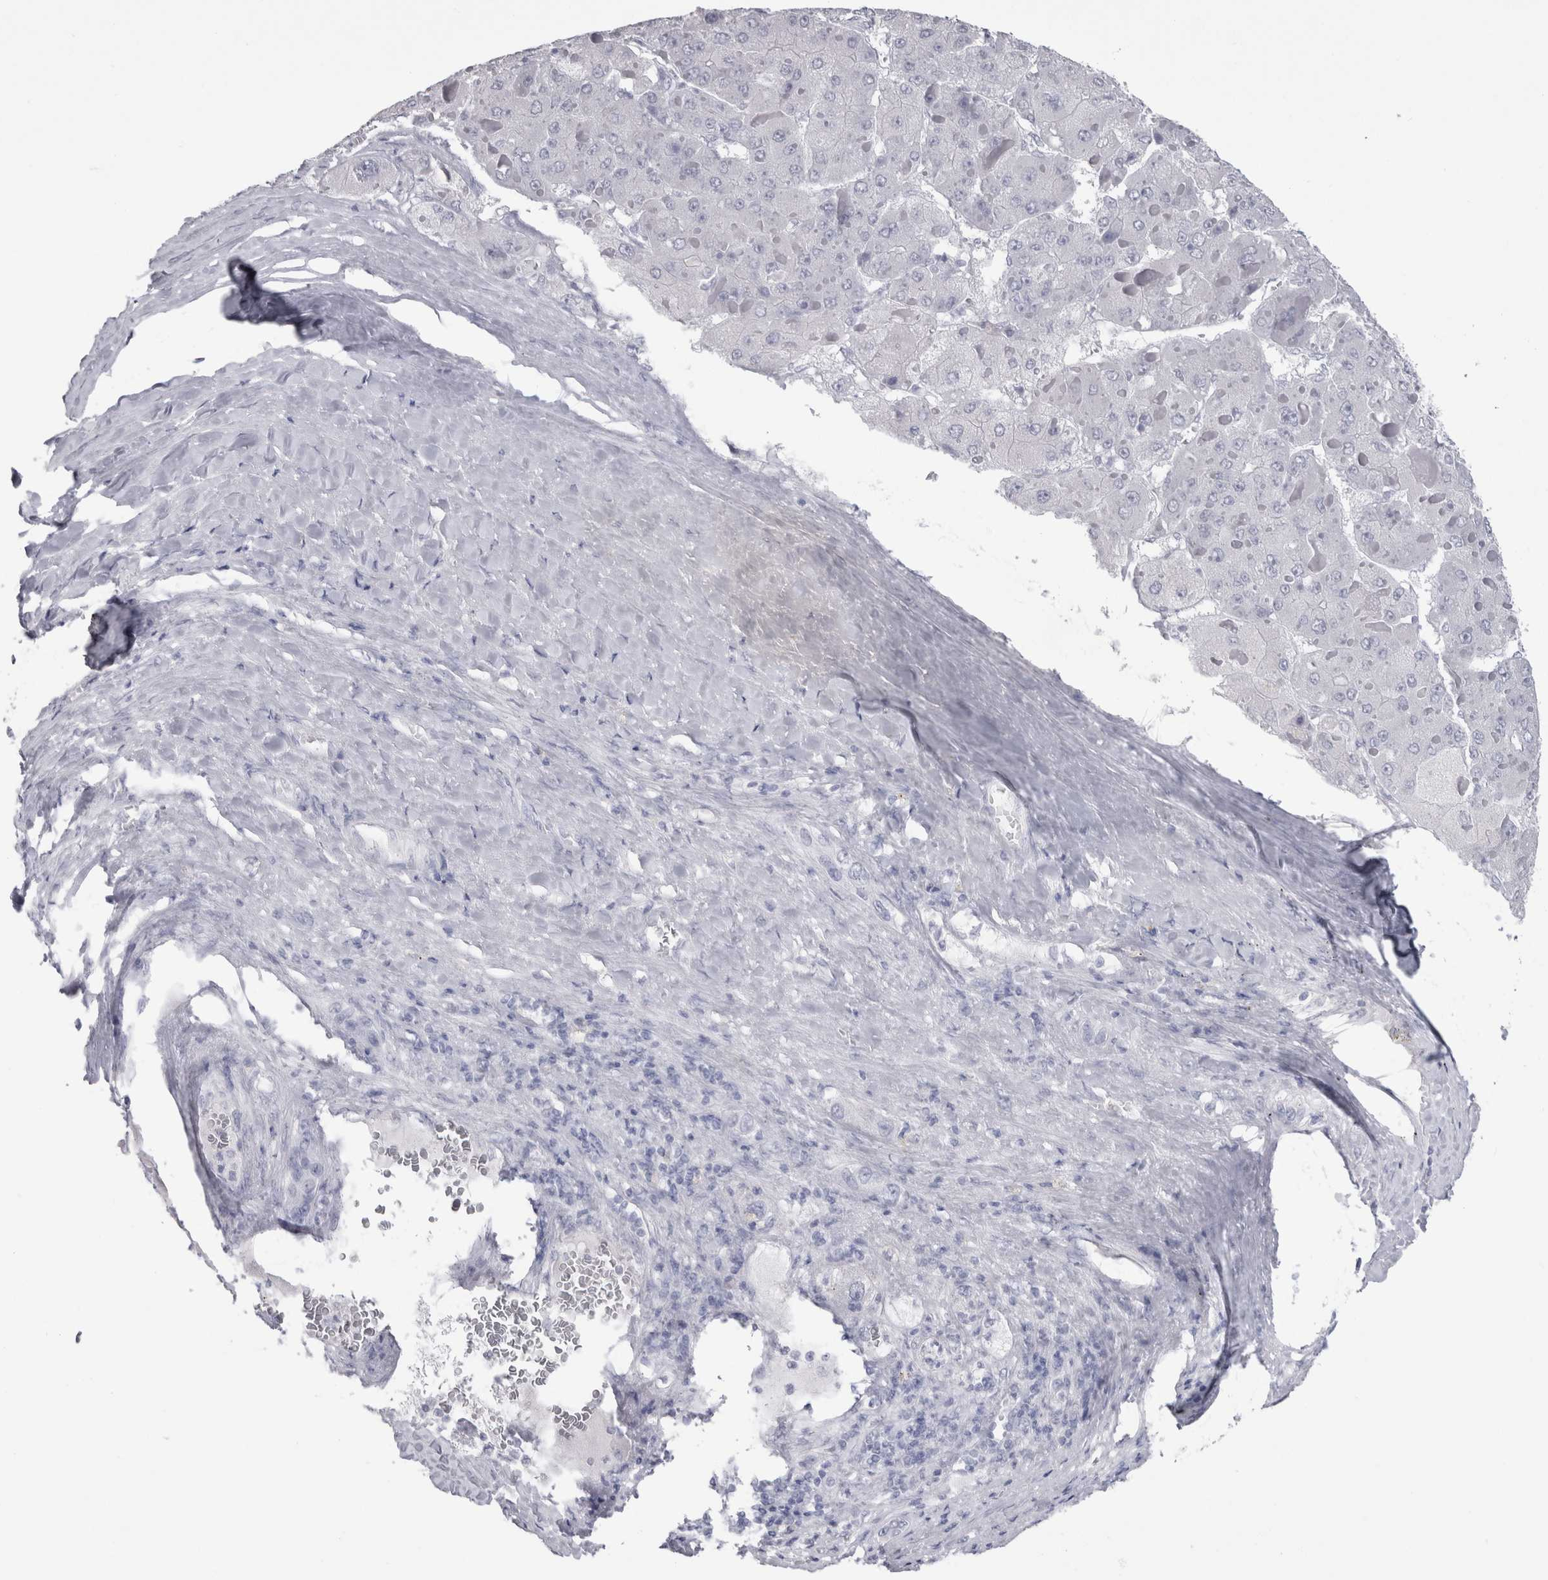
{"staining": {"intensity": "negative", "quantity": "none", "location": "none"}, "tissue": "liver cancer", "cell_type": "Tumor cells", "image_type": "cancer", "snomed": [{"axis": "morphology", "description": "Carcinoma, Hepatocellular, NOS"}, {"axis": "topography", "description": "Liver"}], "caption": "This image is of liver cancer (hepatocellular carcinoma) stained with immunohistochemistry to label a protein in brown with the nuclei are counter-stained blue. There is no staining in tumor cells. Brightfield microscopy of immunohistochemistry stained with DAB (brown) and hematoxylin (blue), captured at high magnification.", "gene": "PTH", "patient": {"sex": "female", "age": 73}}